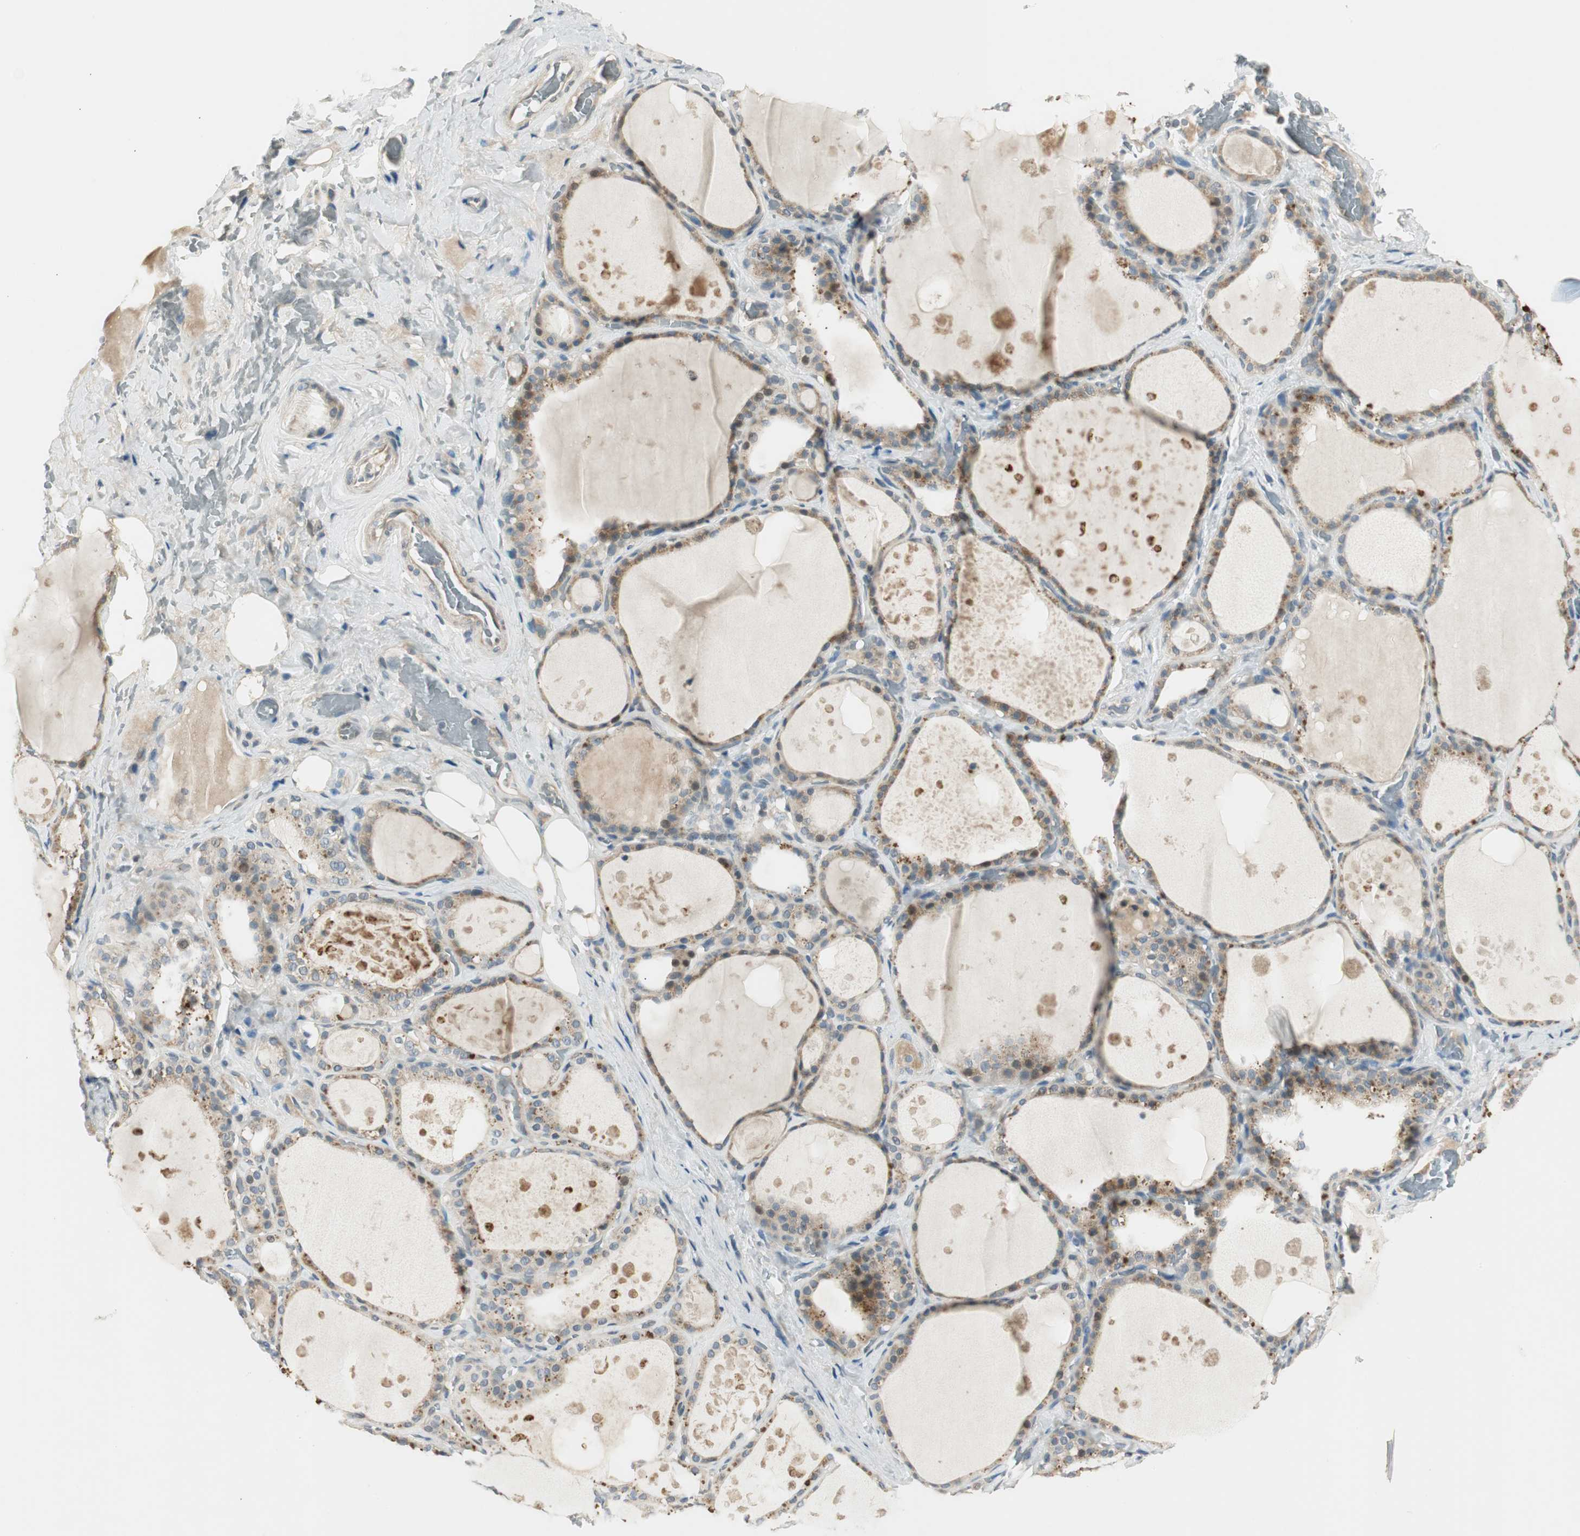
{"staining": {"intensity": "weak", "quantity": ">75%", "location": "cytoplasmic/membranous"}, "tissue": "thyroid gland", "cell_type": "Glandular cells", "image_type": "normal", "snomed": [{"axis": "morphology", "description": "Normal tissue, NOS"}, {"axis": "topography", "description": "Thyroid gland"}], "caption": "About >75% of glandular cells in benign human thyroid gland exhibit weak cytoplasmic/membranous protein positivity as visualized by brown immunohistochemical staining.", "gene": "PCDHB15", "patient": {"sex": "male", "age": 61}}